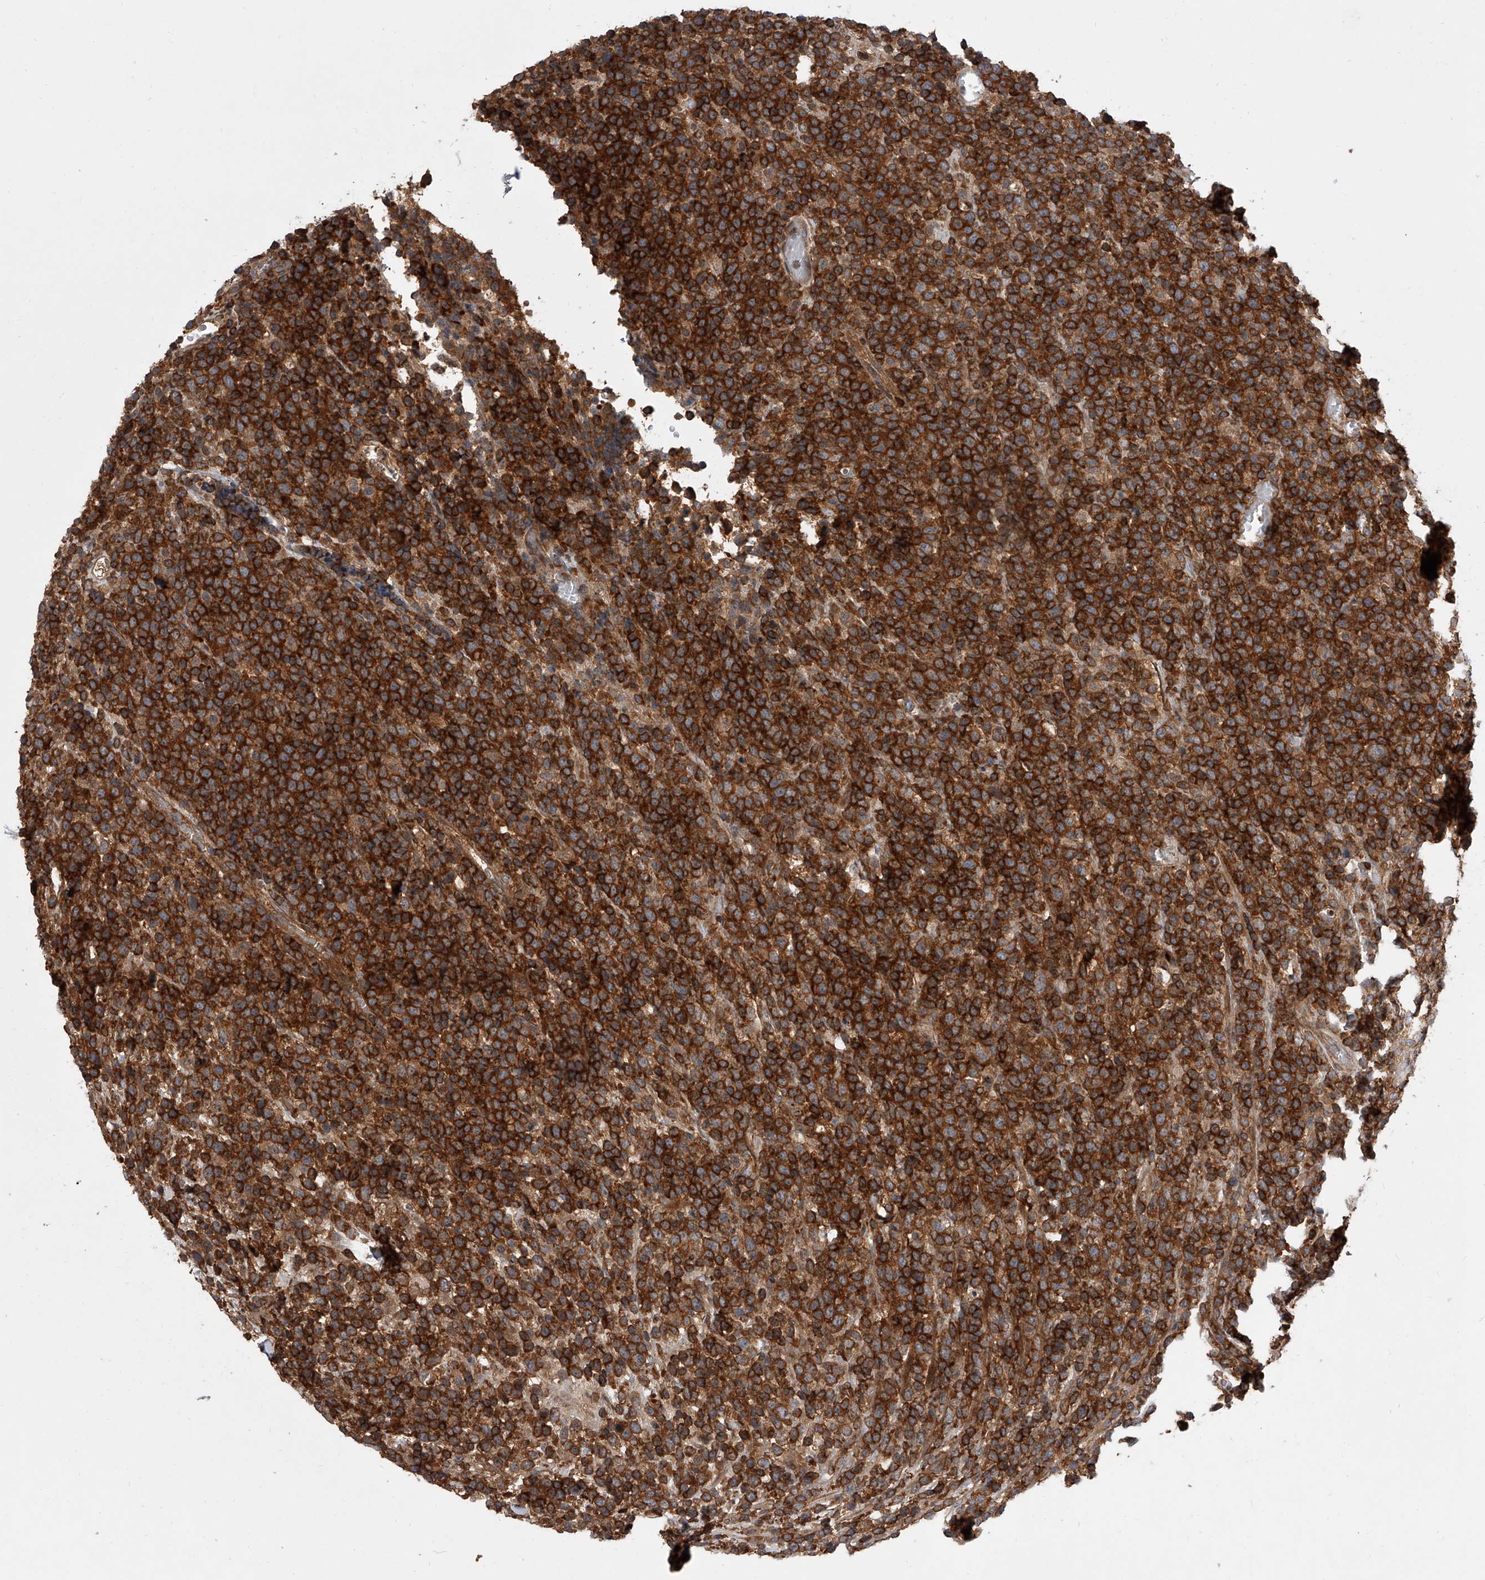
{"staining": {"intensity": "strong", "quantity": ">75%", "location": "cytoplasmic/membranous"}, "tissue": "lymphoma", "cell_type": "Tumor cells", "image_type": "cancer", "snomed": [{"axis": "morphology", "description": "Malignant lymphoma, non-Hodgkin's type, High grade"}, {"axis": "topography", "description": "Colon"}], "caption": "Tumor cells exhibit high levels of strong cytoplasmic/membranous positivity in about >75% of cells in human high-grade malignant lymphoma, non-Hodgkin's type.", "gene": "USP47", "patient": {"sex": "female", "age": 53}}